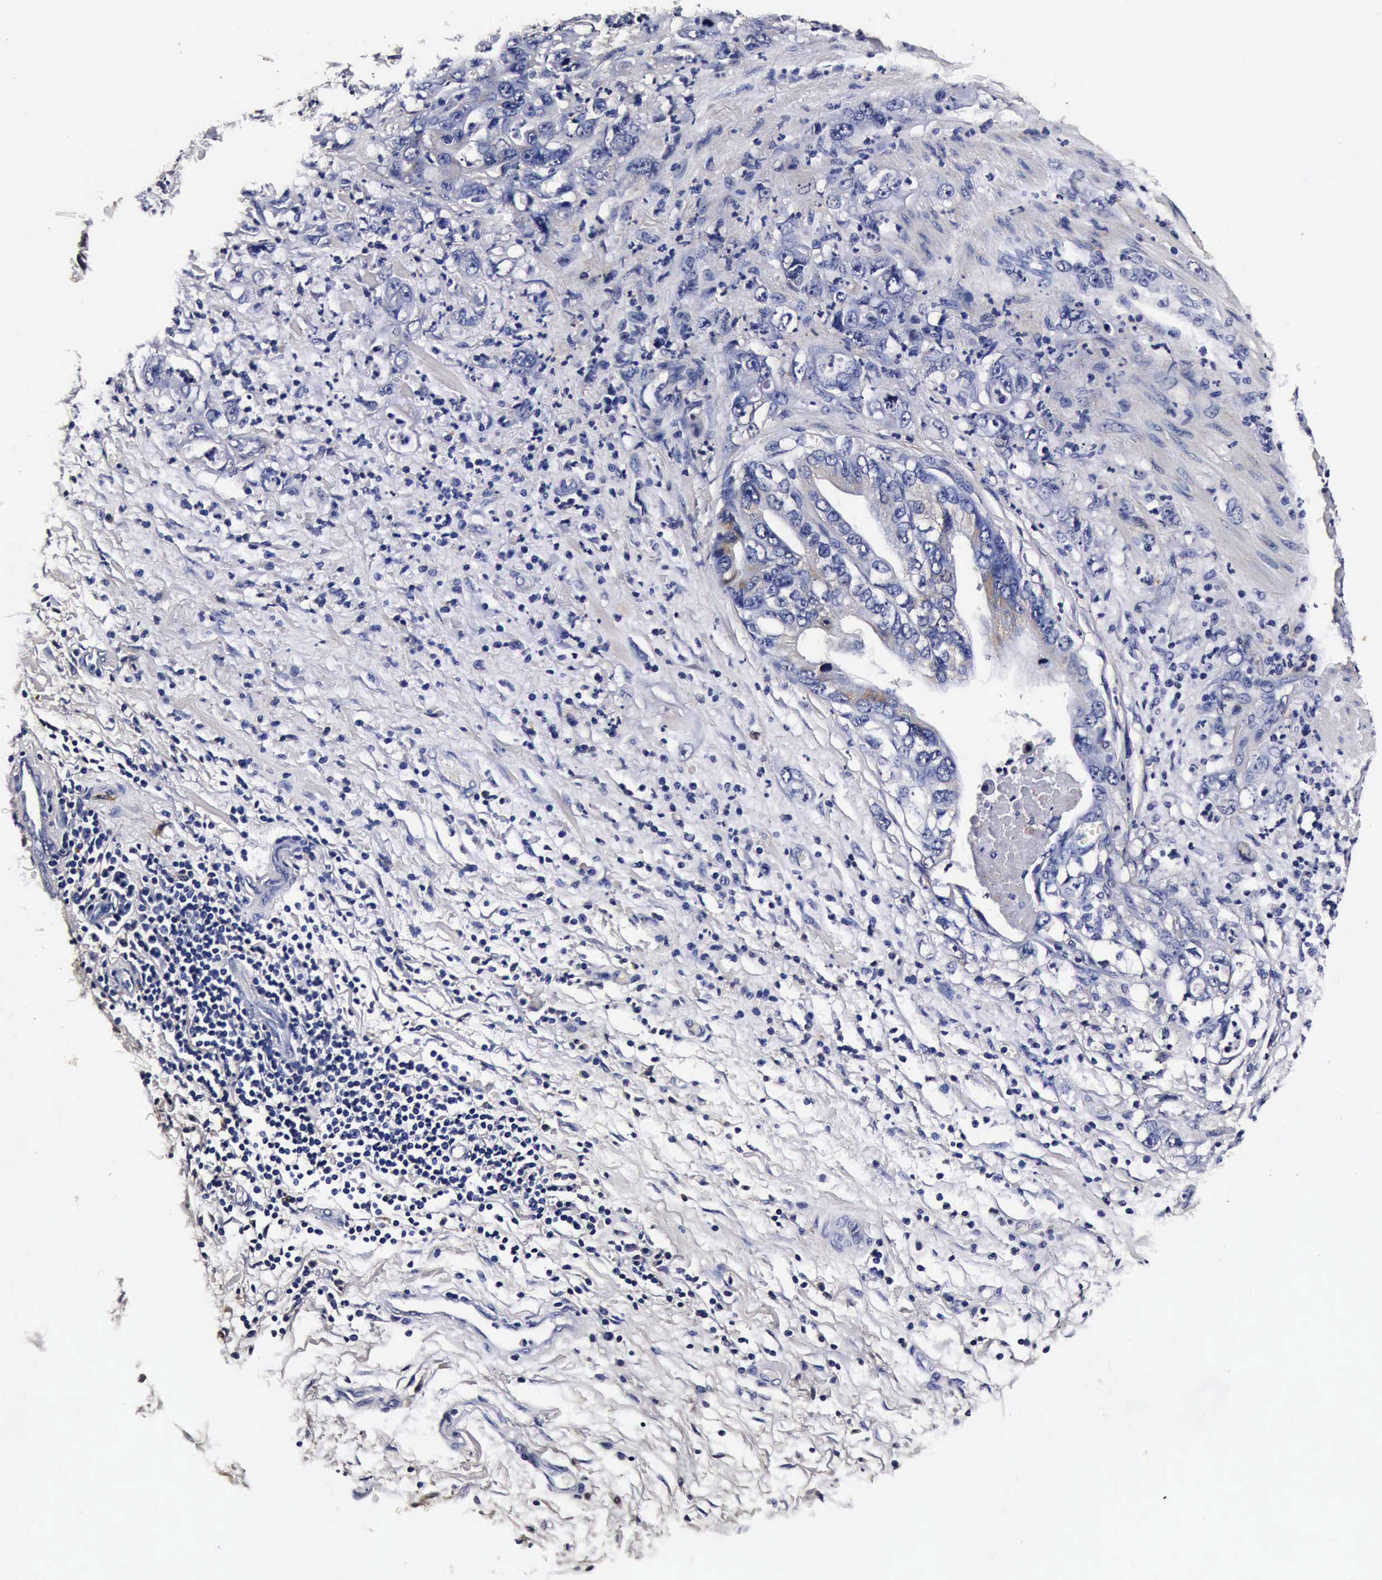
{"staining": {"intensity": "negative", "quantity": "none", "location": "none"}, "tissue": "stomach cancer", "cell_type": "Tumor cells", "image_type": "cancer", "snomed": [{"axis": "morphology", "description": "Adenocarcinoma, NOS"}, {"axis": "topography", "description": "Pancreas"}, {"axis": "topography", "description": "Stomach, upper"}], "caption": "This is an immunohistochemistry photomicrograph of stomach cancer (adenocarcinoma). There is no expression in tumor cells.", "gene": "CST3", "patient": {"sex": "male", "age": 77}}